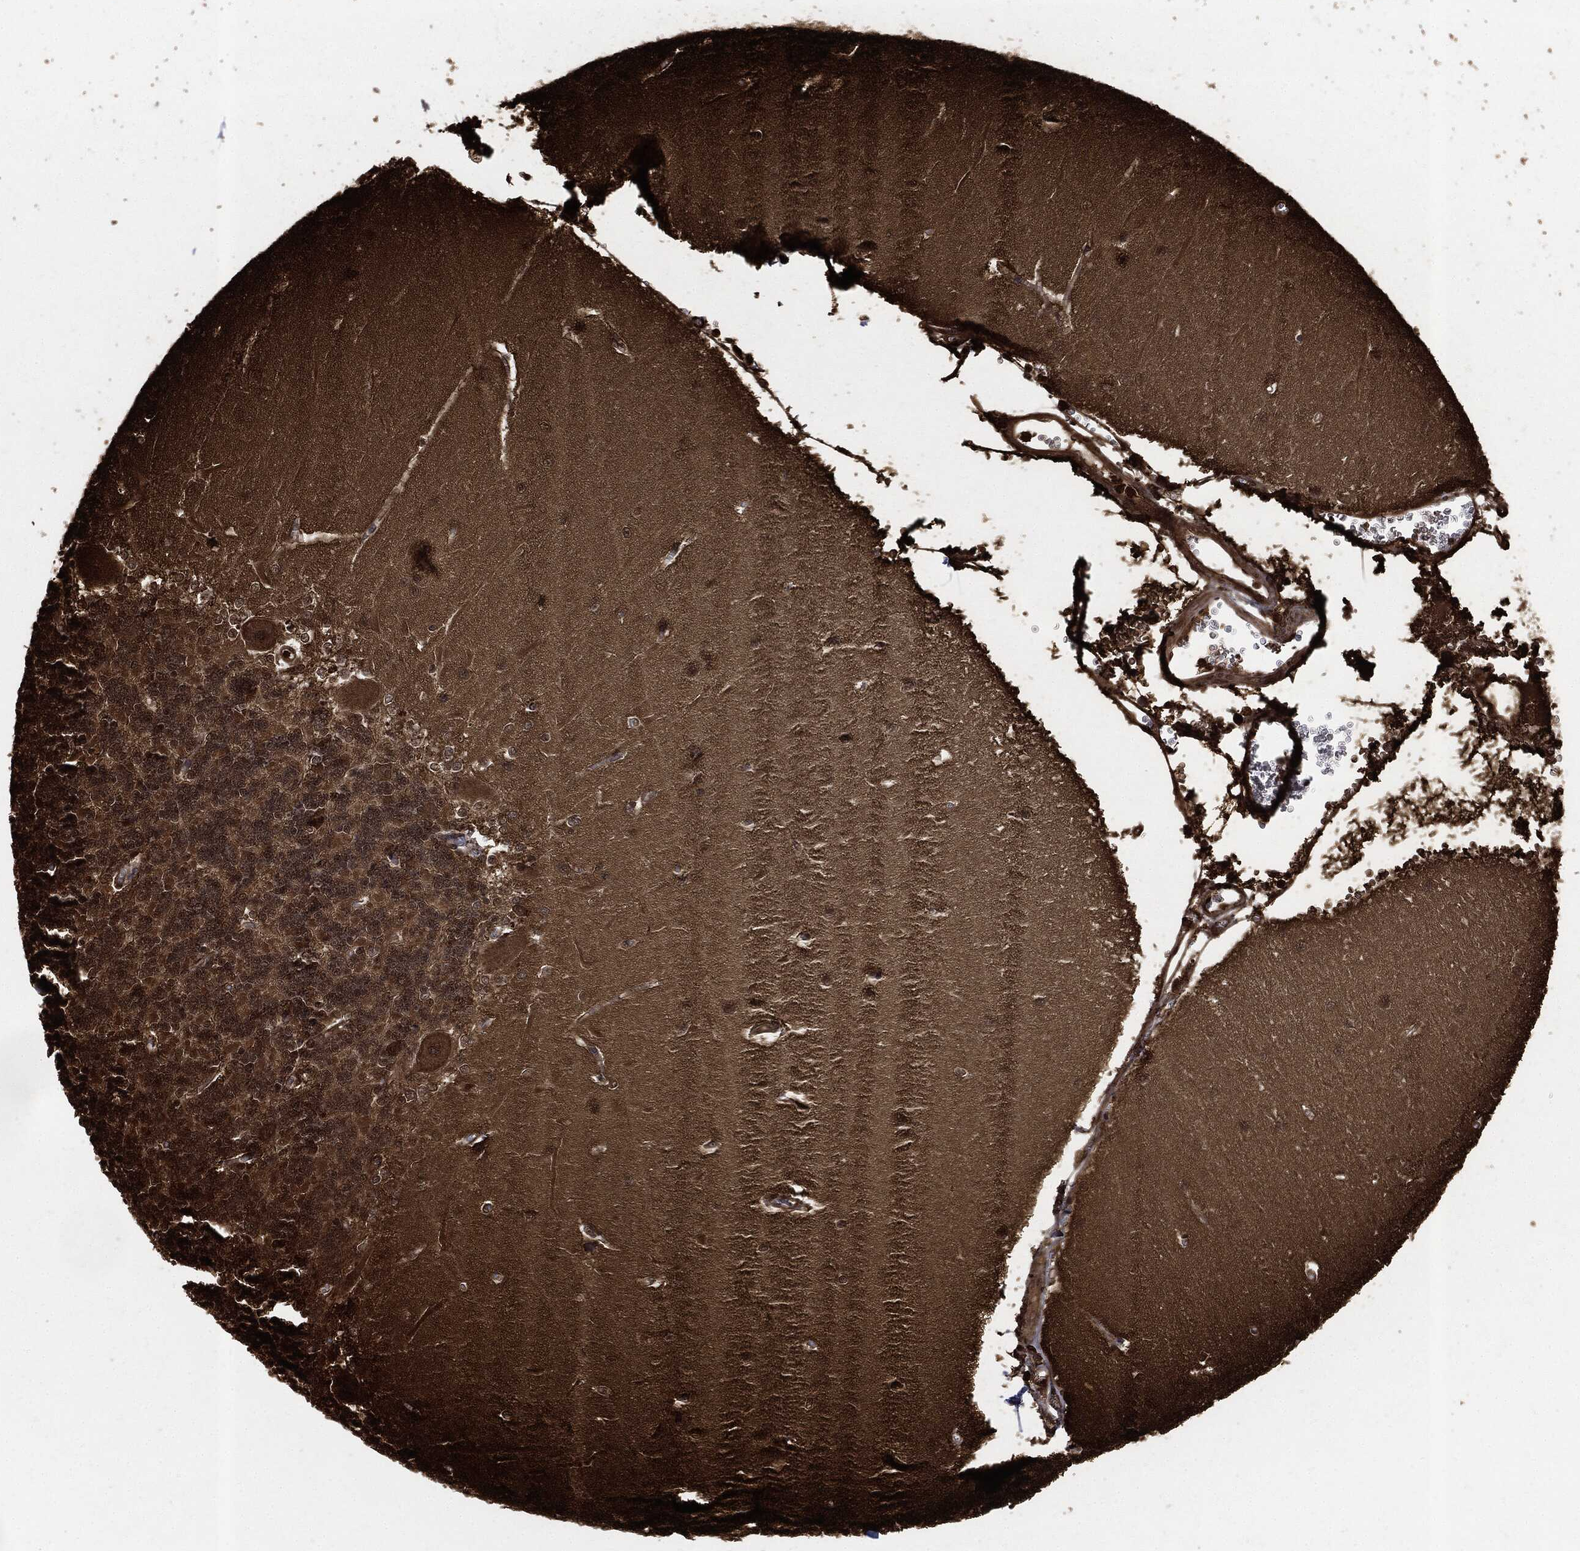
{"staining": {"intensity": "moderate", "quantity": "25%-75%", "location": "cytoplasmic/membranous,nuclear"}, "tissue": "cerebellum", "cell_type": "Cells in granular layer", "image_type": "normal", "snomed": [{"axis": "morphology", "description": "Normal tissue, NOS"}, {"axis": "topography", "description": "Cerebellum"}], "caption": "Moderate cytoplasmic/membranous,nuclear expression for a protein is appreciated in about 25%-75% of cells in granular layer of benign cerebellum using immunohistochemistry.", "gene": "YWHAB", "patient": {"sex": "male", "age": 37}}